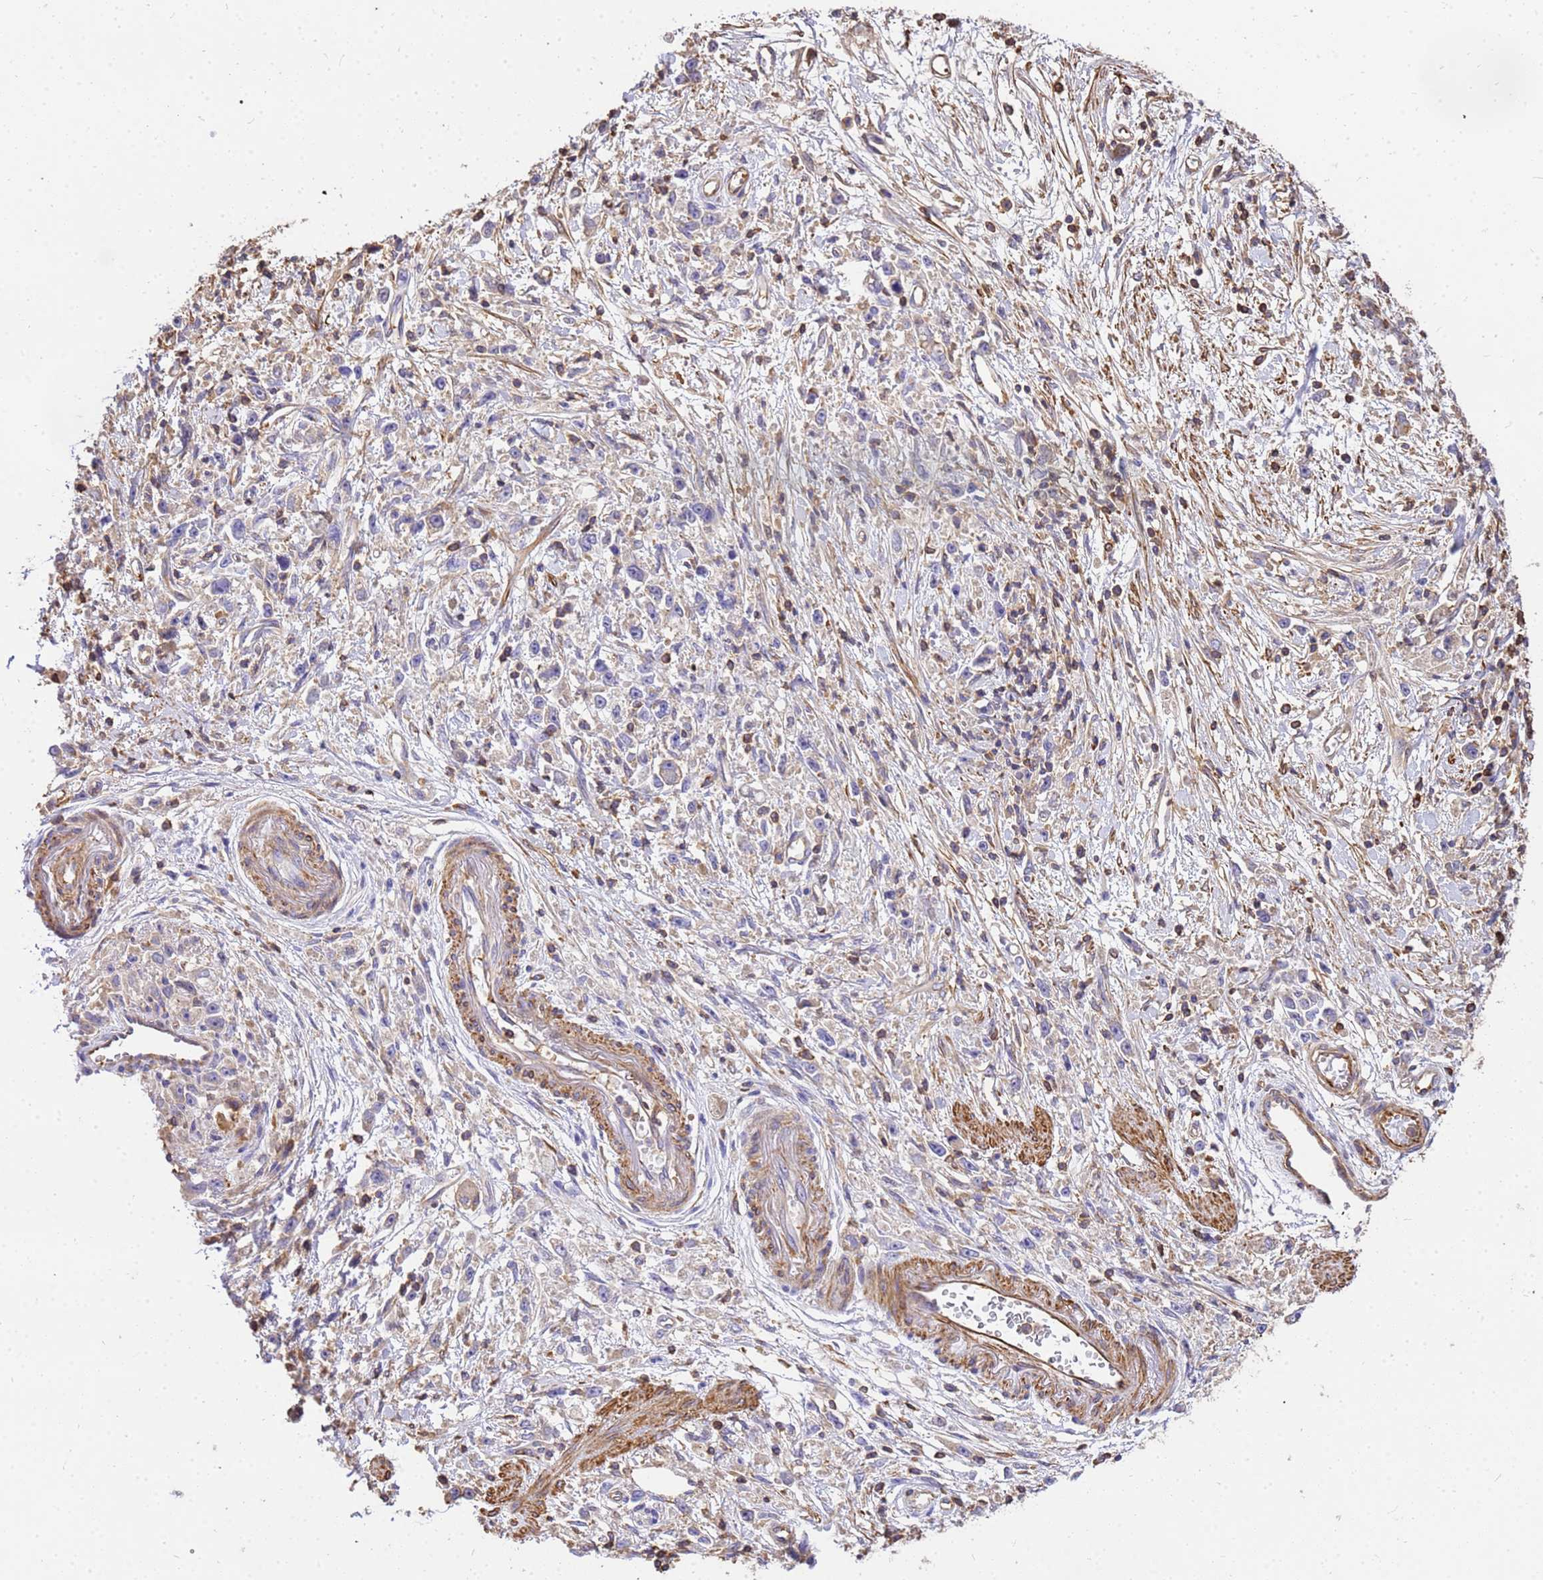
{"staining": {"intensity": "negative", "quantity": "none", "location": "none"}, "tissue": "stomach cancer", "cell_type": "Tumor cells", "image_type": "cancer", "snomed": [{"axis": "morphology", "description": "Adenocarcinoma, NOS"}, {"axis": "topography", "description": "Stomach"}], "caption": "Immunohistochemical staining of human stomach cancer reveals no significant positivity in tumor cells. (Brightfield microscopy of DAB (3,3'-diaminobenzidine) IHC at high magnification).", "gene": "WDR64", "patient": {"sex": "female", "age": 59}}